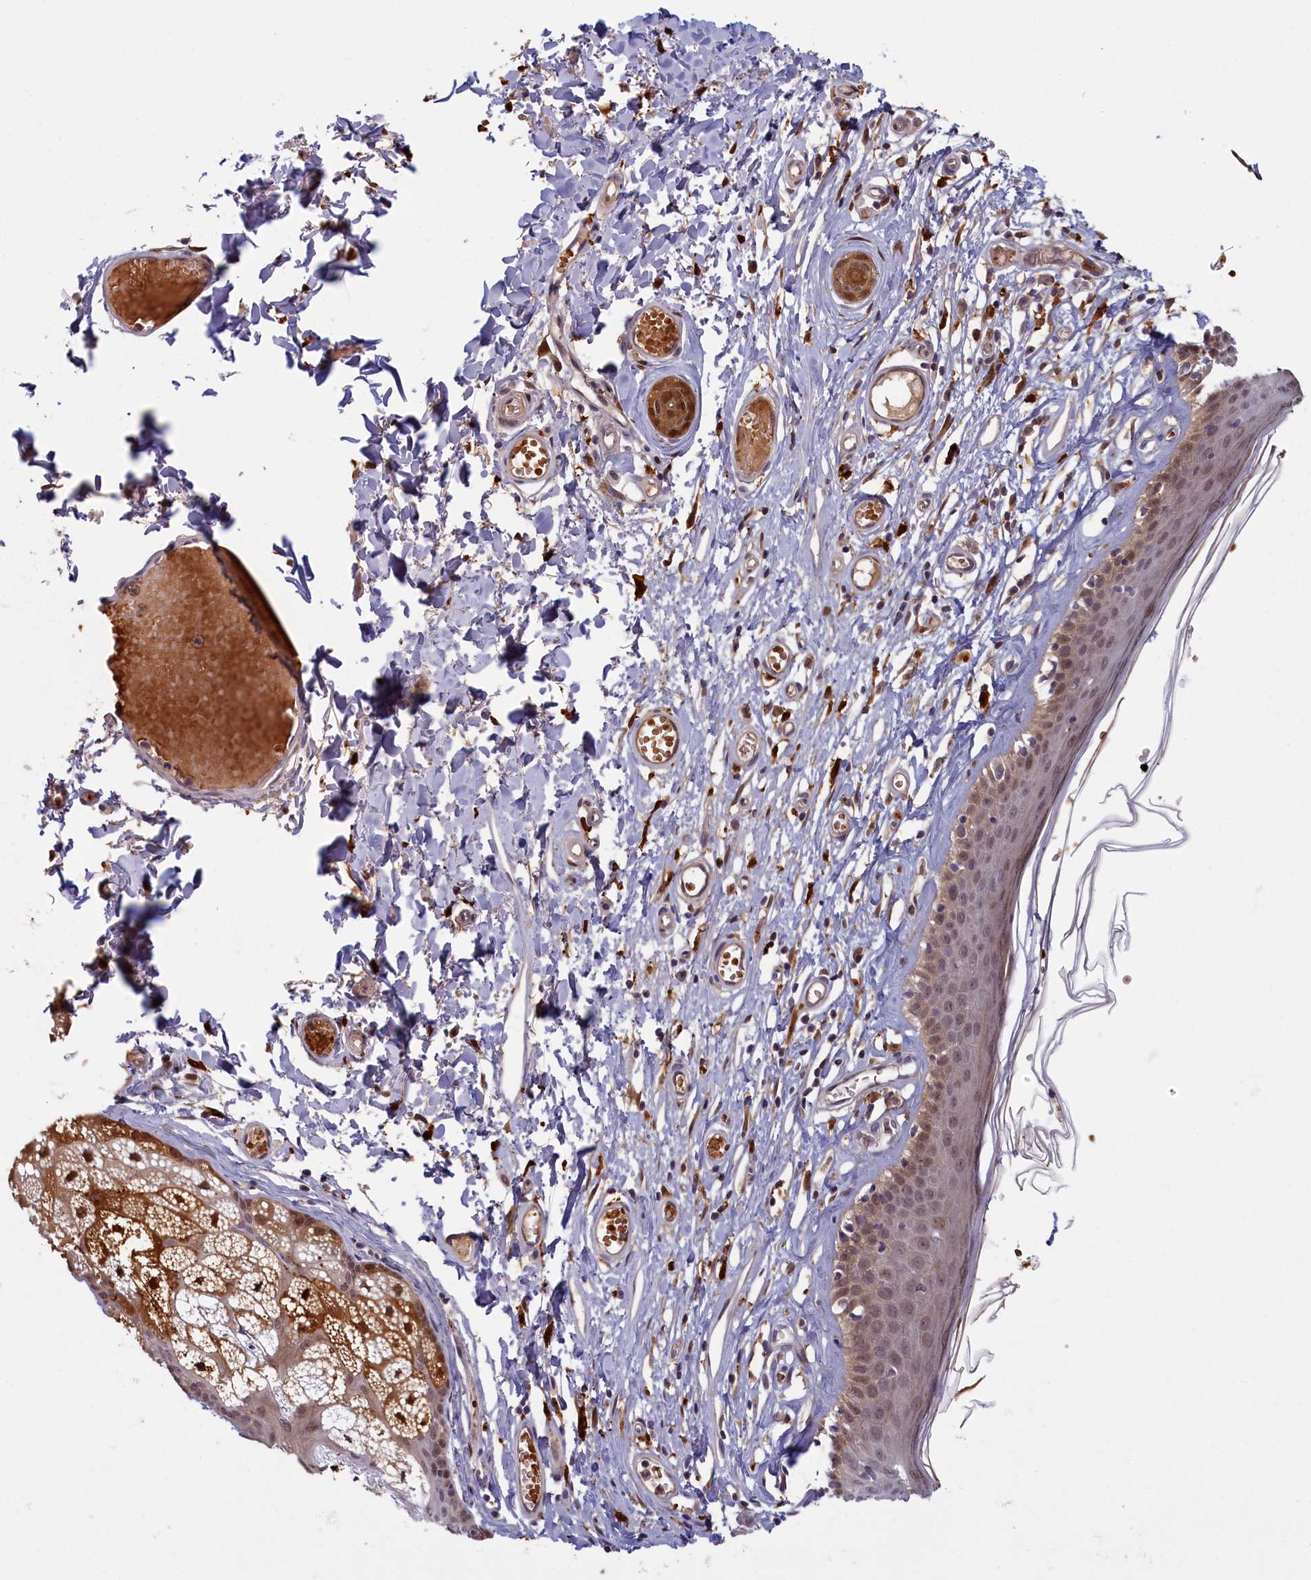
{"staining": {"intensity": "weak", "quantity": ">75%", "location": "nuclear"}, "tissue": "skin", "cell_type": "Epidermal cells", "image_type": "normal", "snomed": [{"axis": "morphology", "description": "Normal tissue, NOS"}, {"axis": "topography", "description": "Adipose tissue"}, {"axis": "topography", "description": "Vascular tissue"}, {"axis": "topography", "description": "Vulva"}, {"axis": "topography", "description": "Peripheral nerve tissue"}], "caption": "Protein expression analysis of unremarkable skin displays weak nuclear expression in approximately >75% of epidermal cells. Nuclei are stained in blue.", "gene": "BLVRB", "patient": {"sex": "female", "age": 86}}